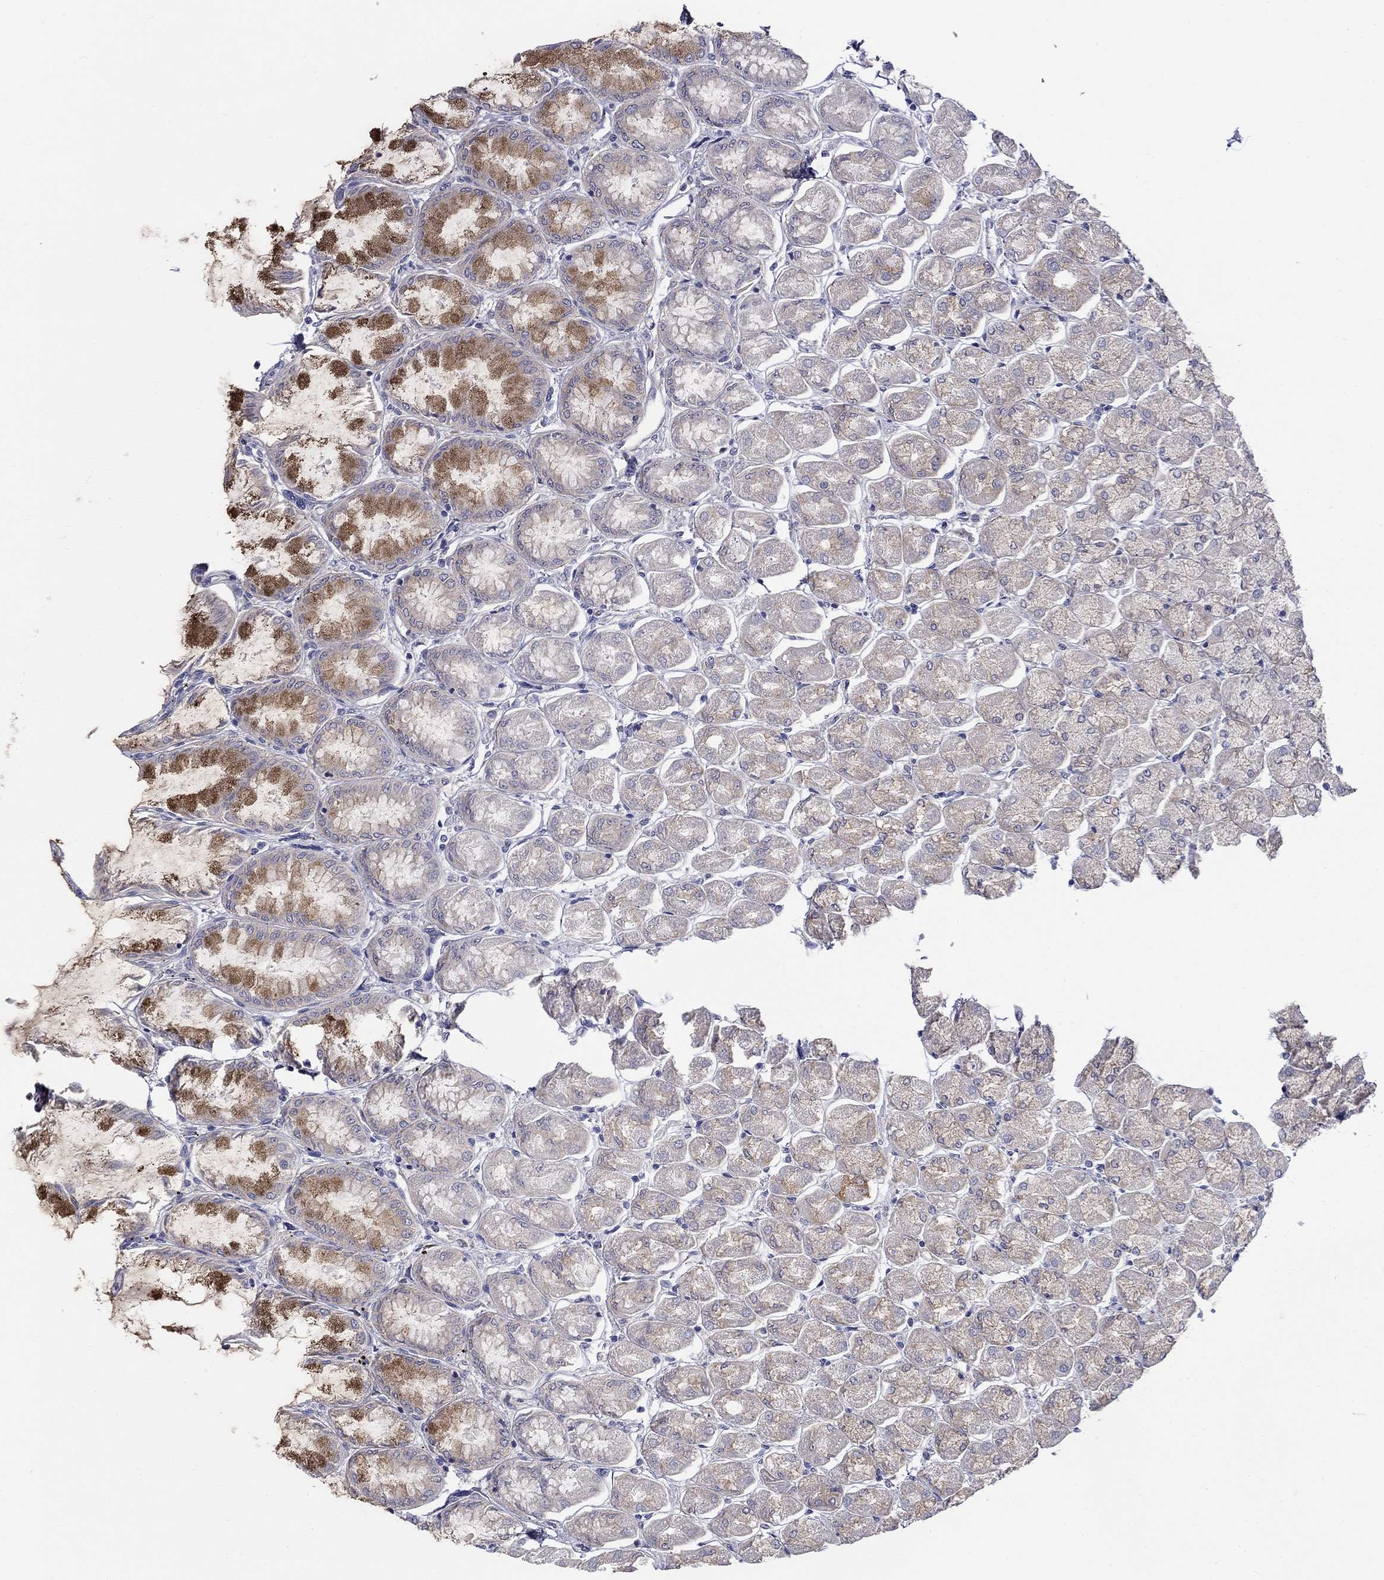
{"staining": {"intensity": "strong", "quantity": "<25%", "location": "cytoplasmic/membranous"}, "tissue": "stomach", "cell_type": "Glandular cells", "image_type": "normal", "snomed": [{"axis": "morphology", "description": "Normal tissue, NOS"}, {"axis": "topography", "description": "Stomach, upper"}], "caption": "Immunohistochemistry image of unremarkable human stomach stained for a protein (brown), which displays medium levels of strong cytoplasmic/membranous expression in about <25% of glandular cells.", "gene": "QRFPR", "patient": {"sex": "male", "age": 60}}